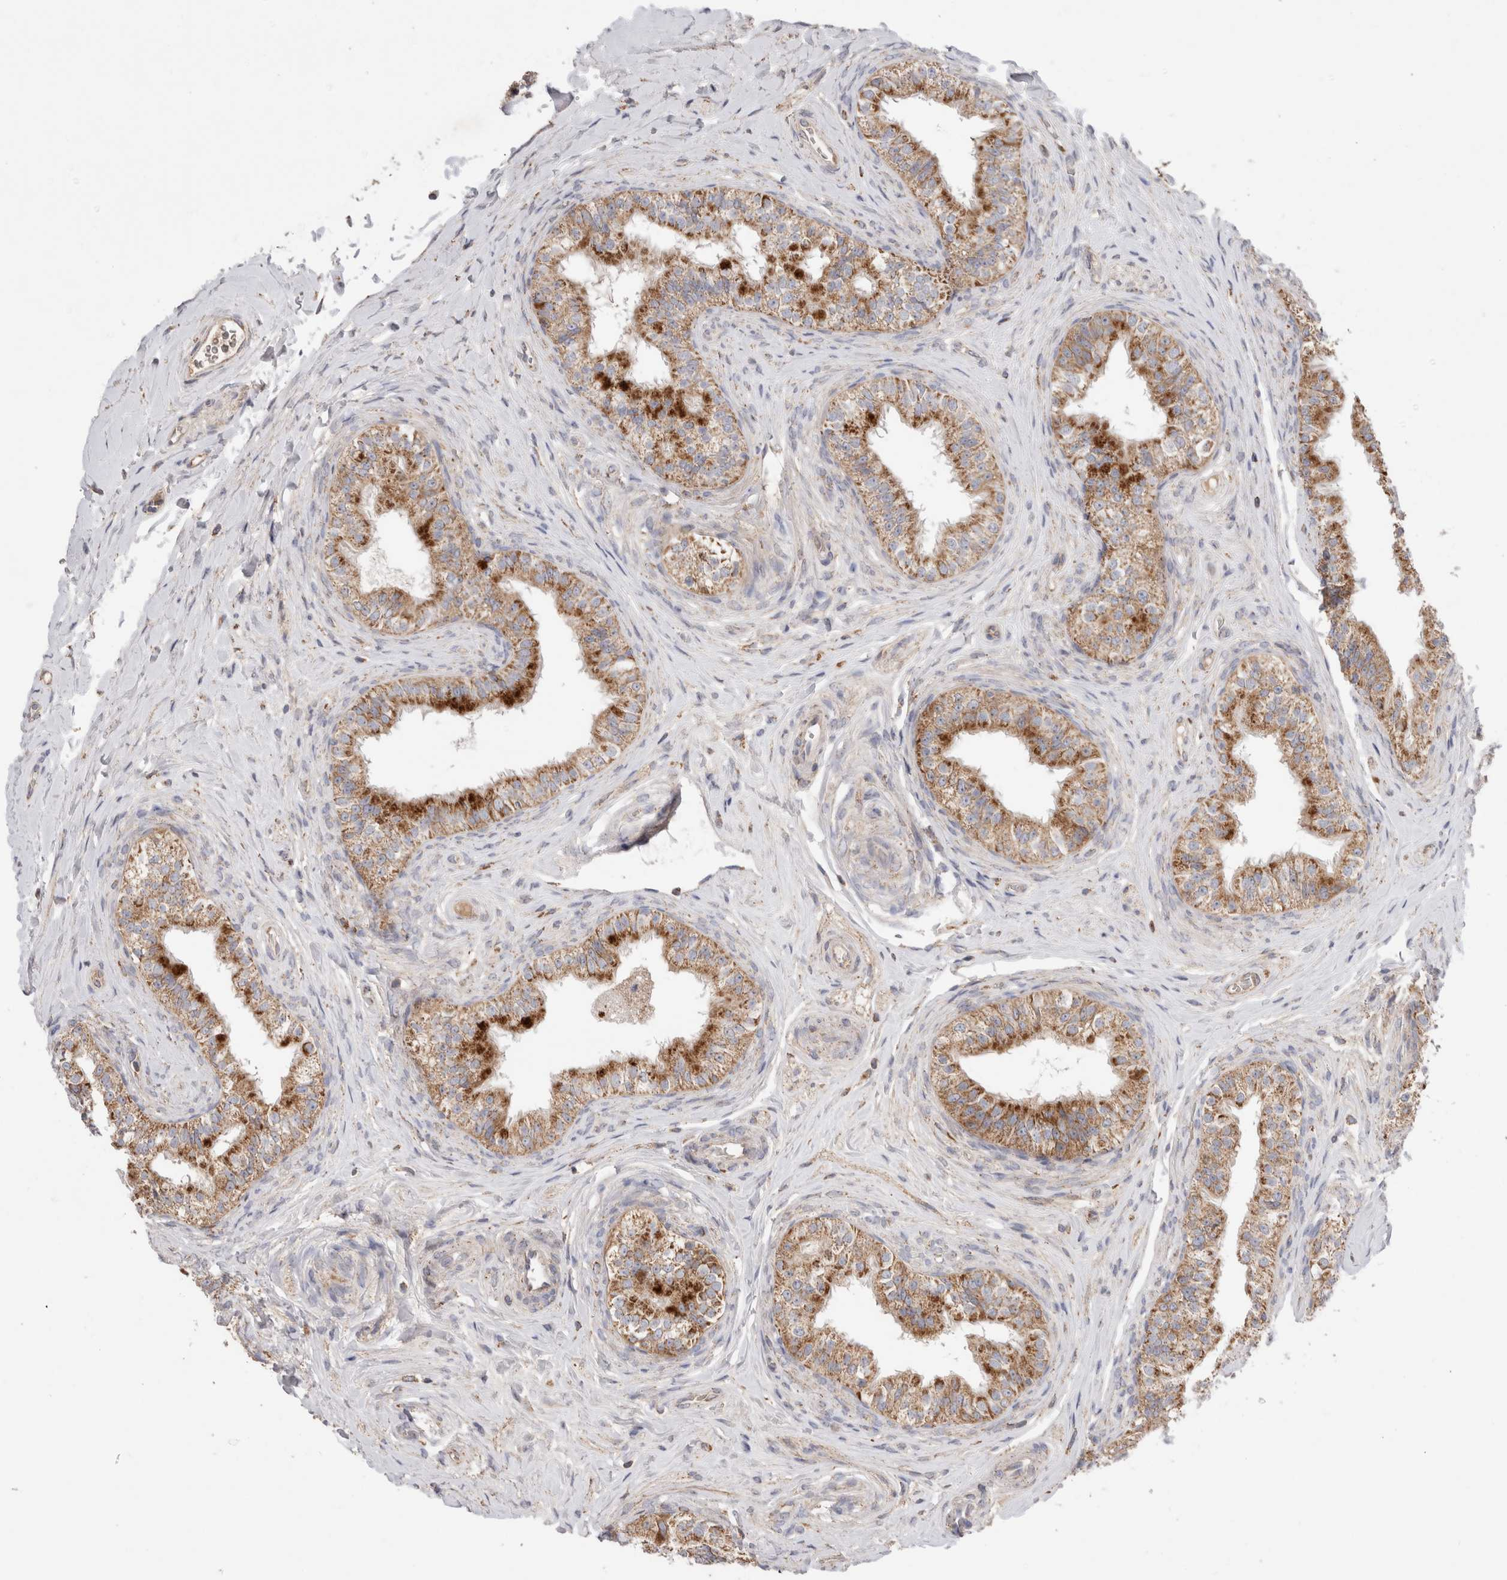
{"staining": {"intensity": "moderate", "quantity": ">75%", "location": "cytoplasmic/membranous"}, "tissue": "epididymis", "cell_type": "Glandular cells", "image_type": "normal", "snomed": [{"axis": "morphology", "description": "Normal tissue, NOS"}, {"axis": "topography", "description": "Epididymis"}], "caption": "Immunohistochemical staining of benign epididymis shows >75% levels of moderate cytoplasmic/membranous protein expression in approximately >75% of glandular cells.", "gene": "KIF21B", "patient": {"sex": "male", "age": 49}}